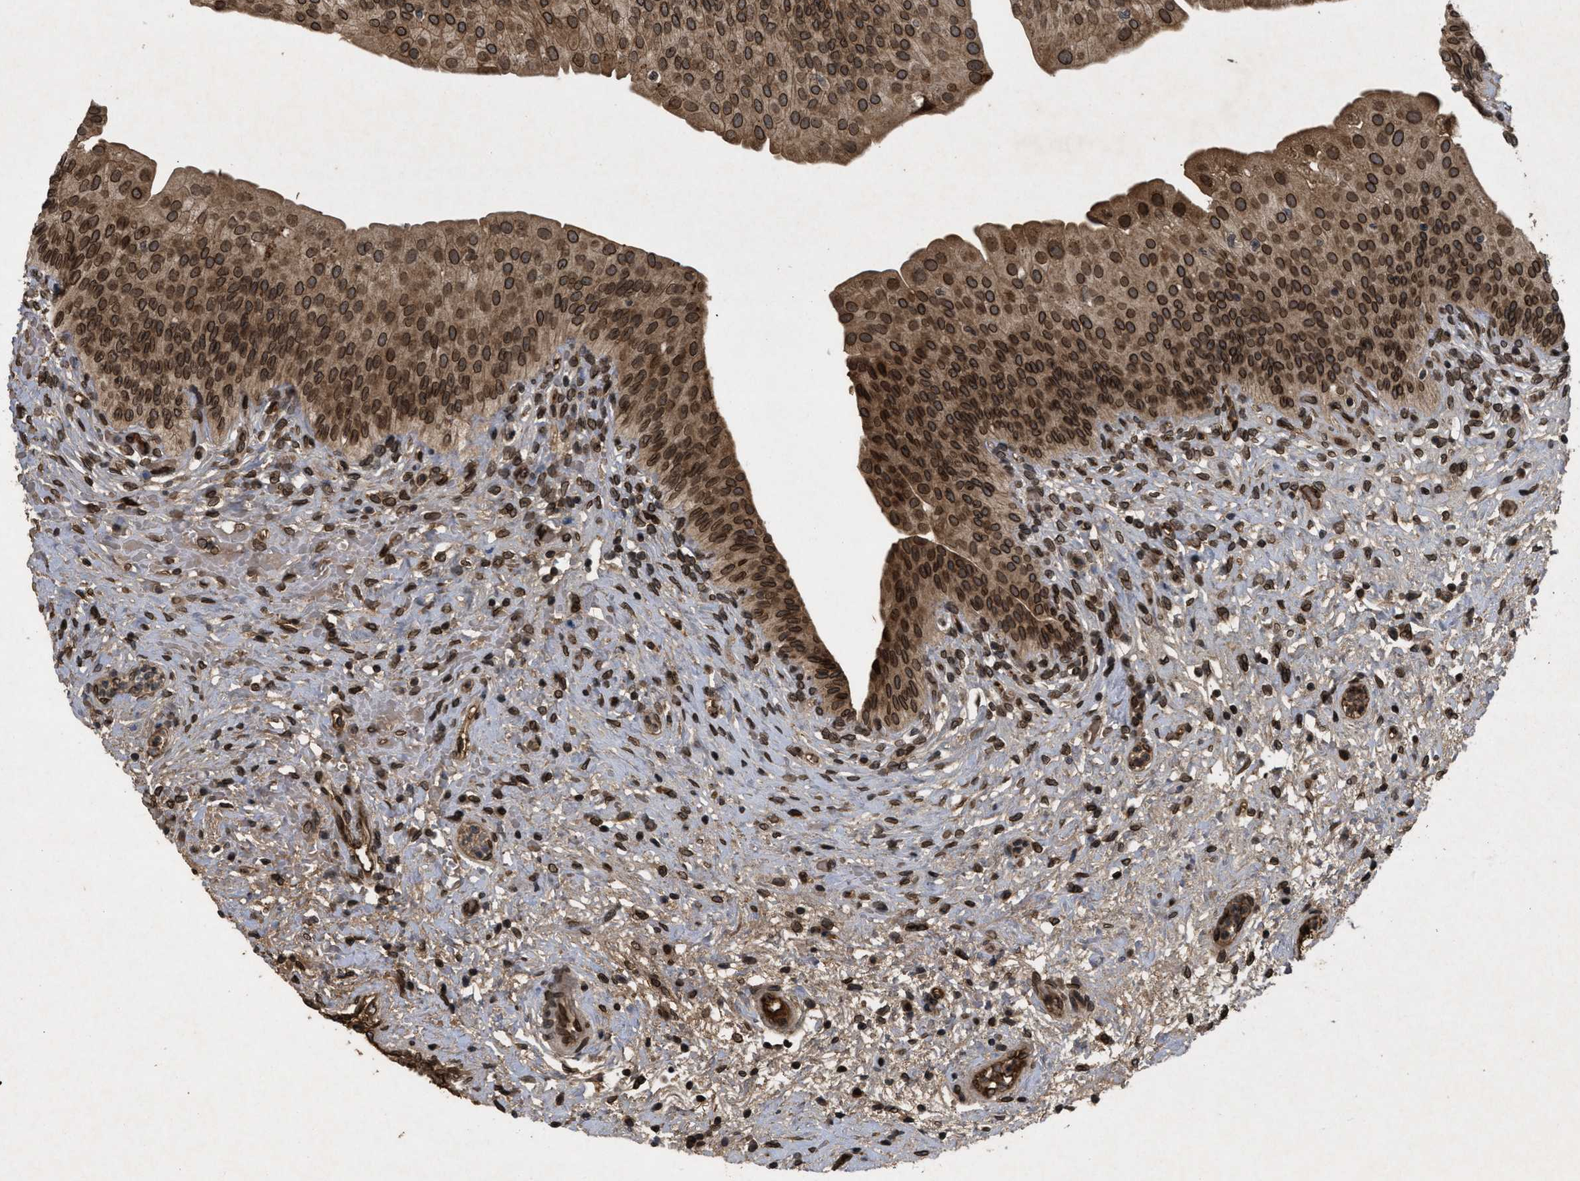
{"staining": {"intensity": "strong", "quantity": ">75%", "location": "cytoplasmic/membranous,nuclear"}, "tissue": "urinary bladder", "cell_type": "Urothelial cells", "image_type": "normal", "snomed": [{"axis": "morphology", "description": "Normal tissue, NOS"}, {"axis": "topography", "description": "Urinary bladder"}], "caption": "Immunohistochemistry histopathology image of normal urinary bladder stained for a protein (brown), which reveals high levels of strong cytoplasmic/membranous,nuclear positivity in approximately >75% of urothelial cells.", "gene": "CRY1", "patient": {"sex": "male", "age": 46}}